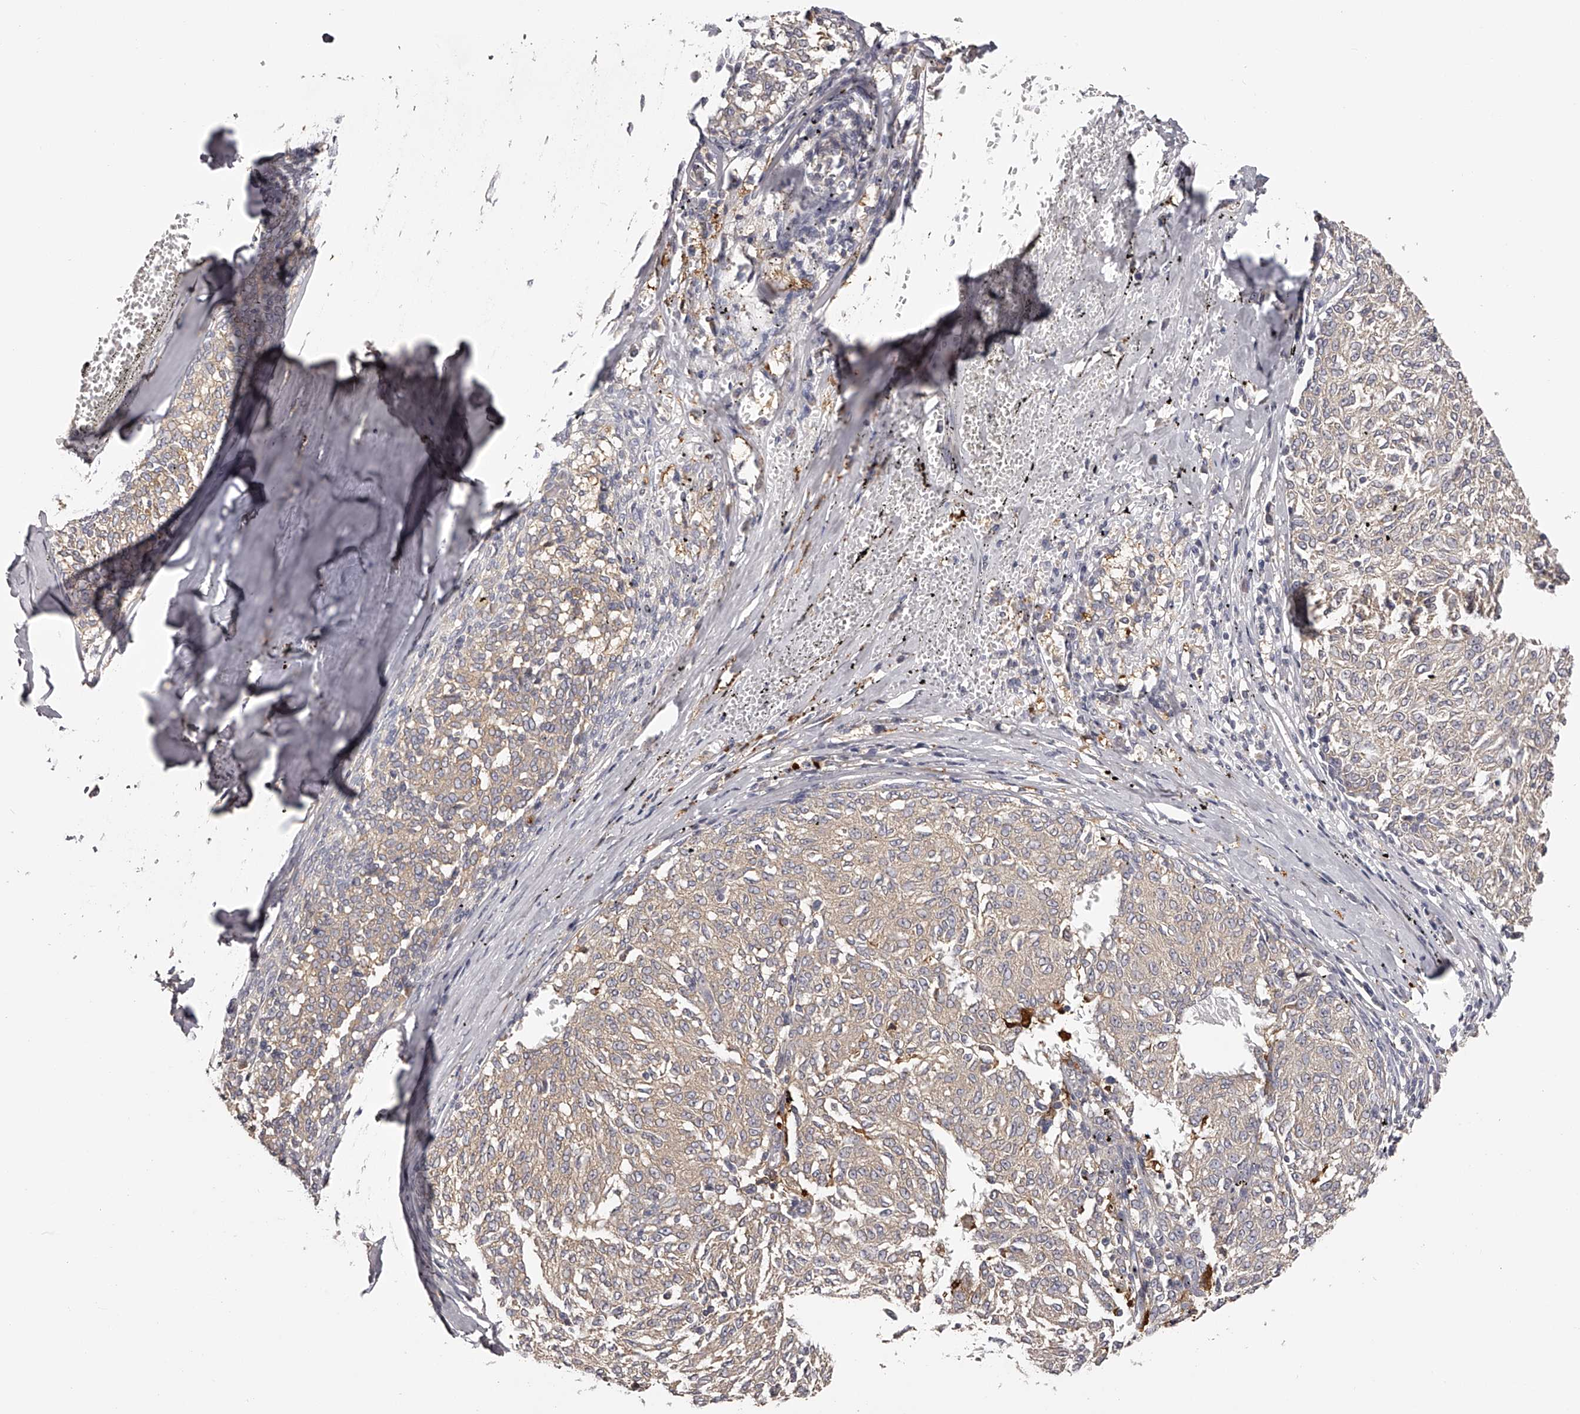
{"staining": {"intensity": "negative", "quantity": "none", "location": "none"}, "tissue": "melanoma", "cell_type": "Tumor cells", "image_type": "cancer", "snomed": [{"axis": "morphology", "description": "Malignant melanoma, NOS"}, {"axis": "topography", "description": "Skin"}], "caption": "The image reveals no significant positivity in tumor cells of malignant melanoma. (Brightfield microscopy of DAB IHC at high magnification).", "gene": "TNN", "patient": {"sex": "female", "age": 72}}